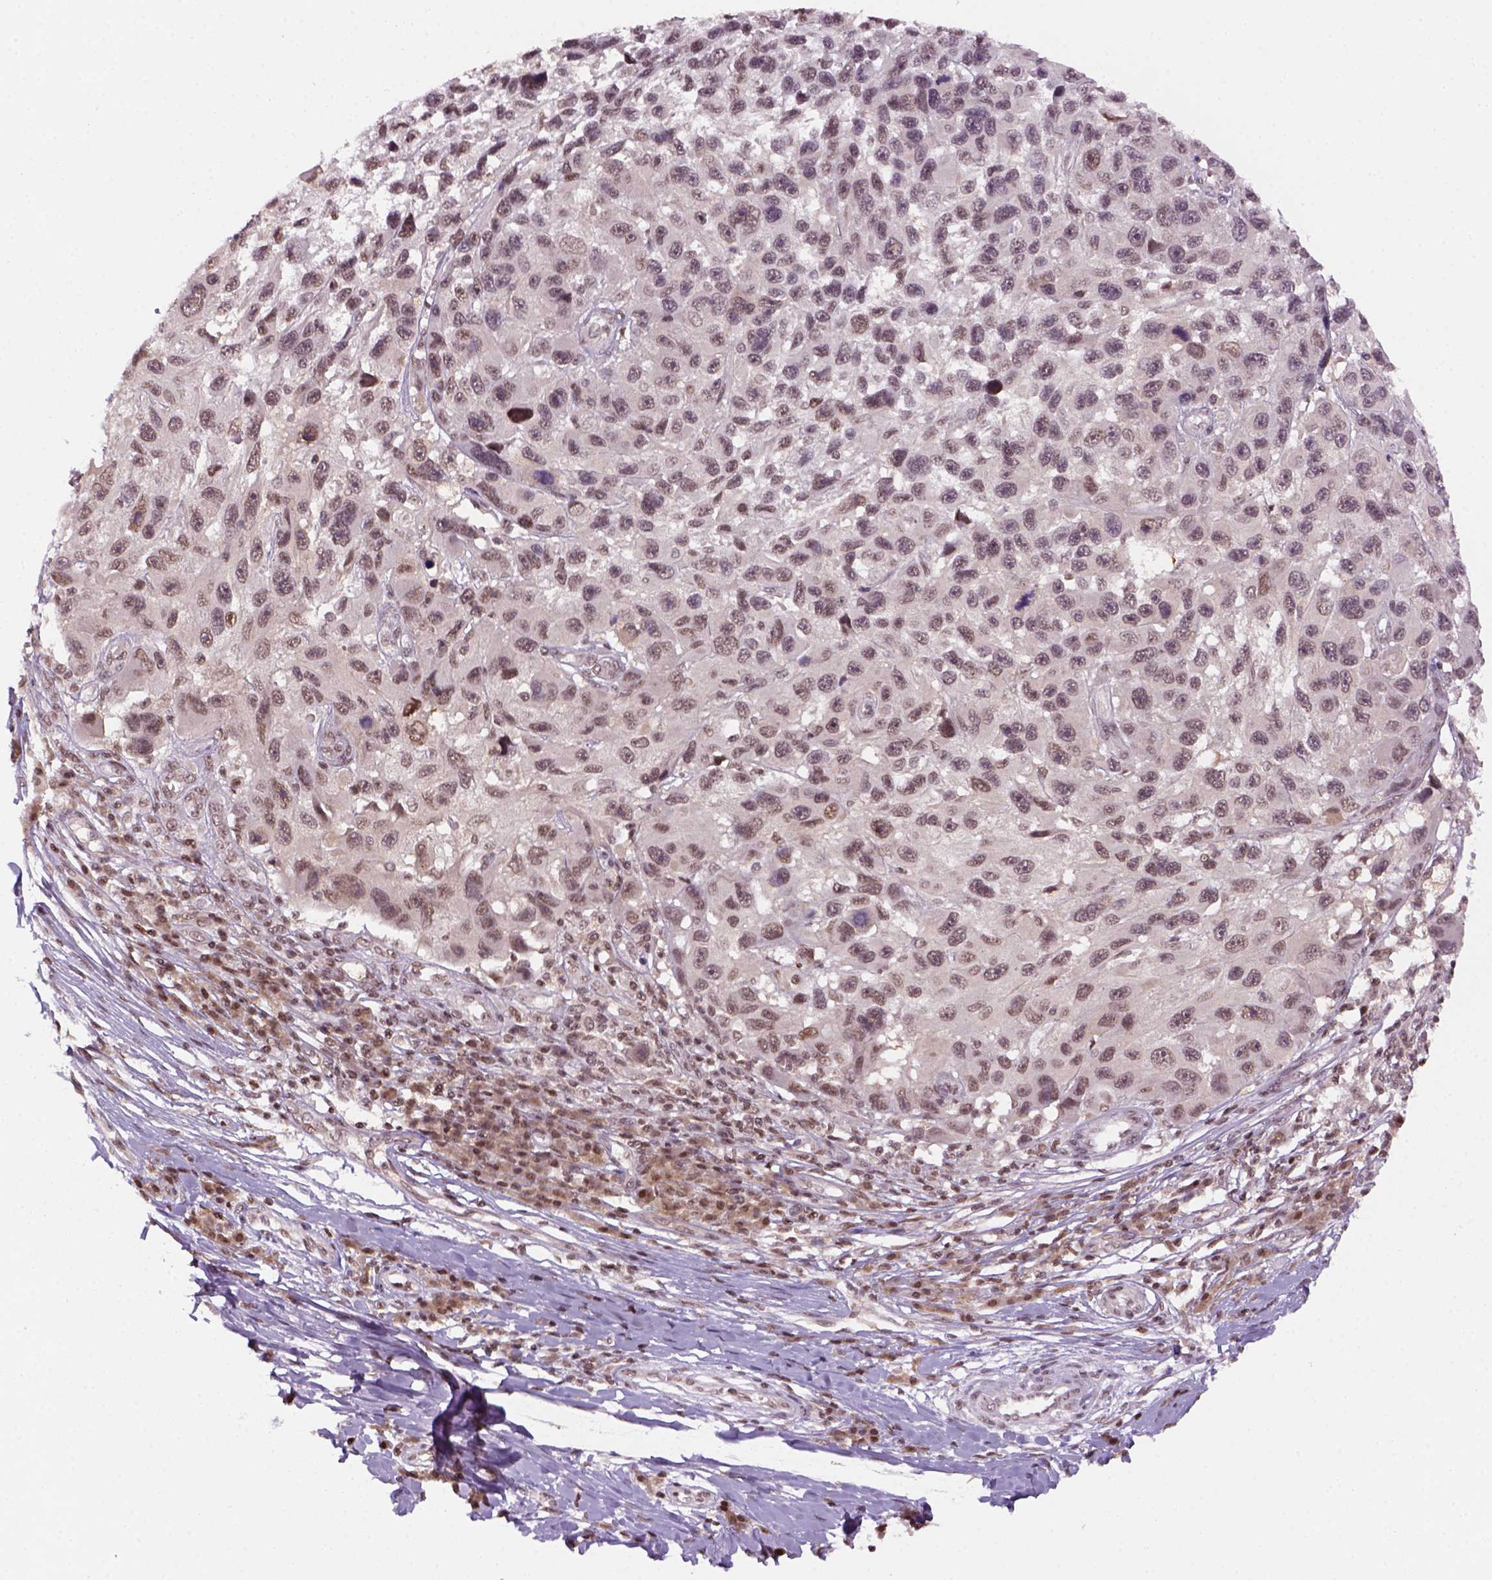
{"staining": {"intensity": "weak", "quantity": ">75%", "location": "nuclear"}, "tissue": "melanoma", "cell_type": "Tumor cells", "image_type": "cancer", "snomed": [{"axis": "morphology", "description": "Malignant melanoma, NOS"}, {"axis": "topography", "description": "Skin"}], "caption": "Malignant melanoma stained for a protein (brown) exhibits weak nuclear positive expression in about >75% of tumor cells.", "gene": "GOT1", "patient": {"sex": "male", "age": 53}}